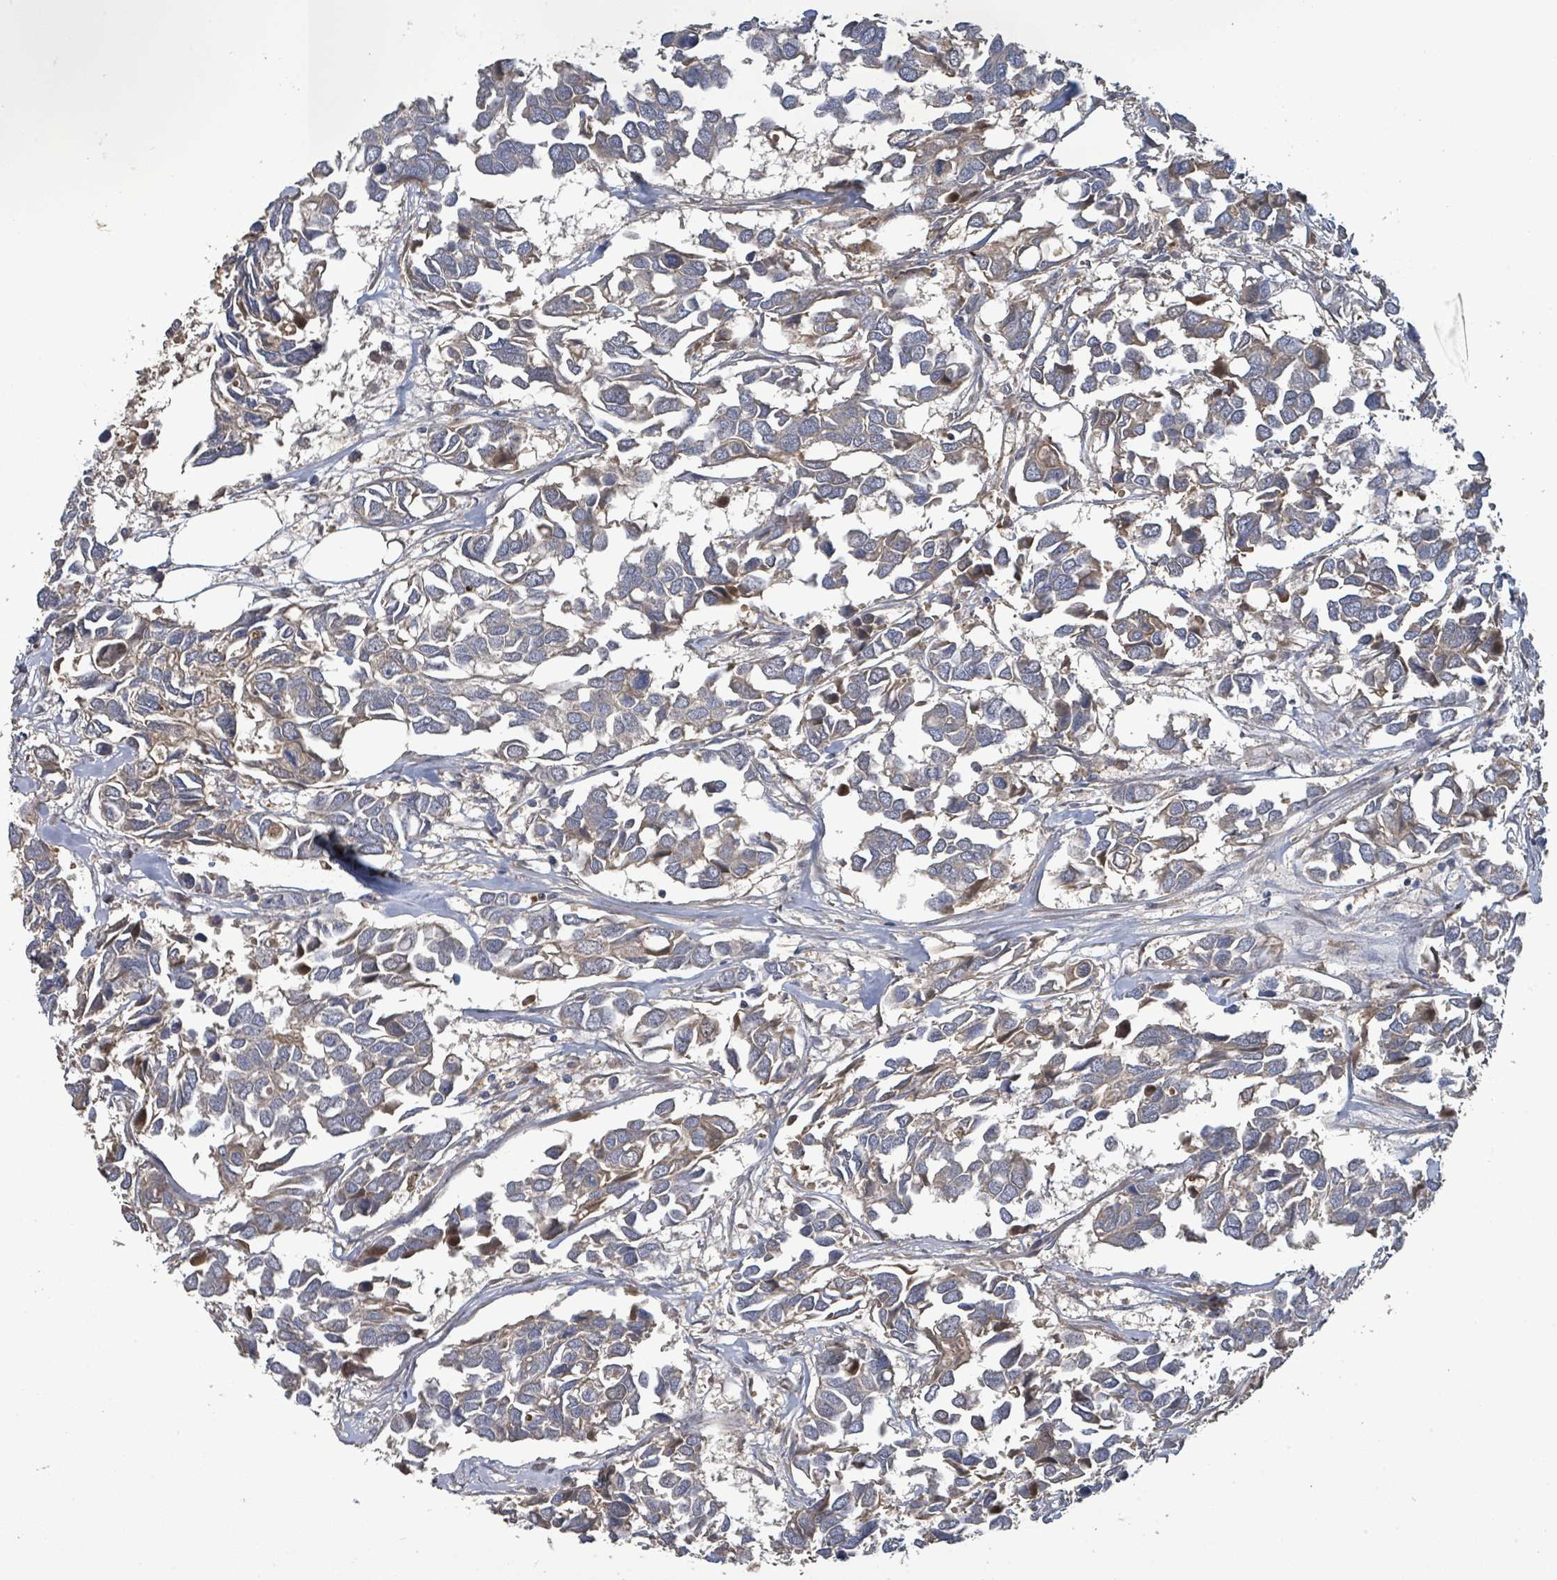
{"staining": {"intensity": "weak", "quantity": "25%-75%", "location": "cytoplasmic/membranous"}, "tissue": "breast cancer", "cell_type": "Tumor cells", "image_type": "cancer", "snomed": [{"axis": "morphology", "description": "Duct carcinoma"}, {"axis": "topography", "description": "Breast"}], "caption": "Immunohistochemical staining of breast cancer (infiltrating ductal carcinoma) demonstrates weak cytoplasmic/membranous protein positivity in approximately 25%-75% of tumor cells.", "gene": "STARD4", "patient": {"sex": "female", "age": 83}}